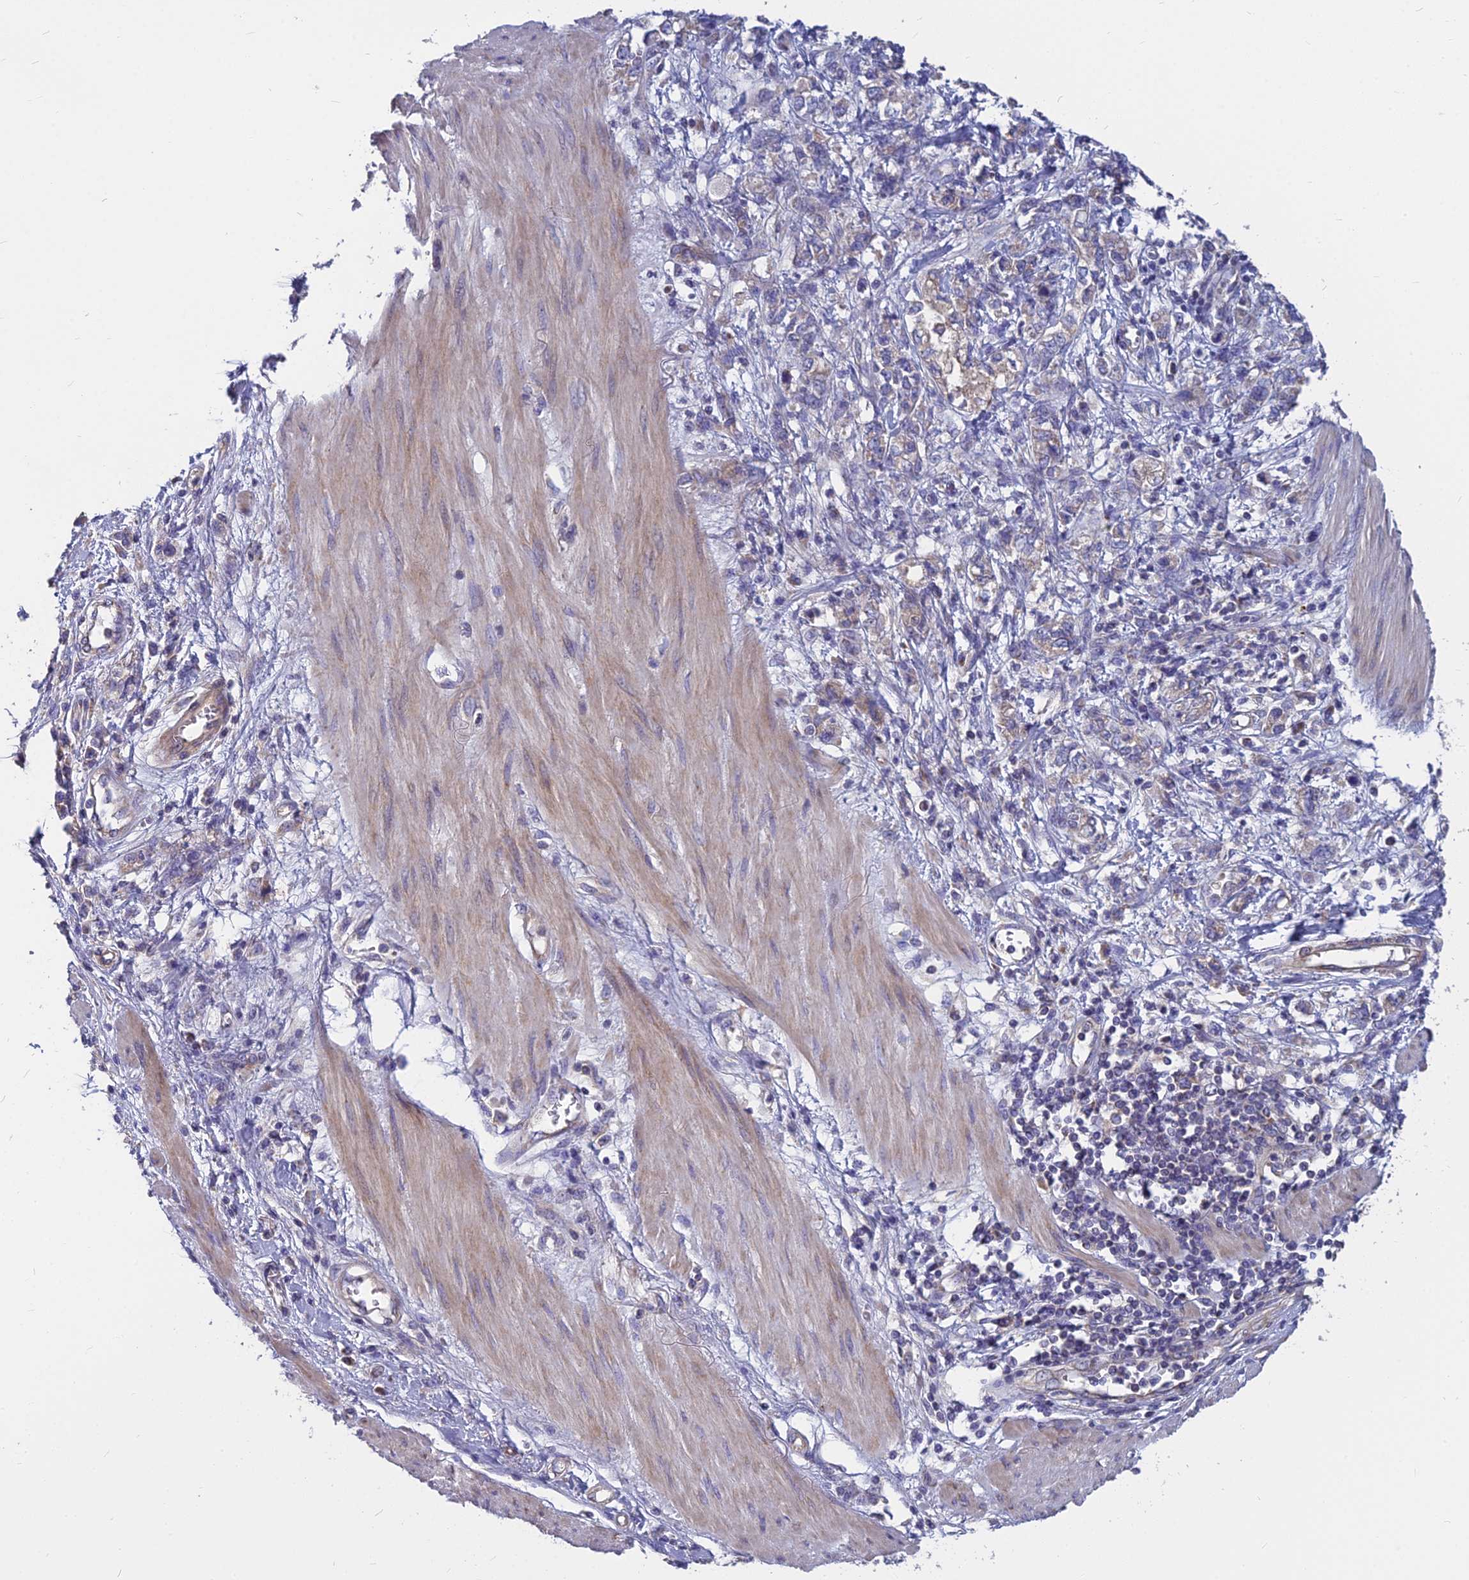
{"staining": {"intensity": "weak", "quantity": "25%-75%", "location": "cytoplasmic/membranous"}, "tissue": "stomach cancer", "cell_type": "Tumor cells", "image_type": "cancer", "snomed": [{"axis": "morphology", "description": "Adenocarcinoma, NOS"}, {"axis": "topography", "description": "Stomach"}], "caption": "High-magnification brightfield microscopy of adenocarcinoma (stomach) stained with DAB (brown) and counterstained with hematoxylin (blue). tumor cells exhibit weak cytoplasmic/membranous expression is appreciated in approximately25%-75% of cells. The protein of interest is stained brown, and the nuclei are stained in blue (DAB IHC with brightfield microscopy, high magnification).", "gene": "COX20", "patient": {"sex": "female", "age": 76}}